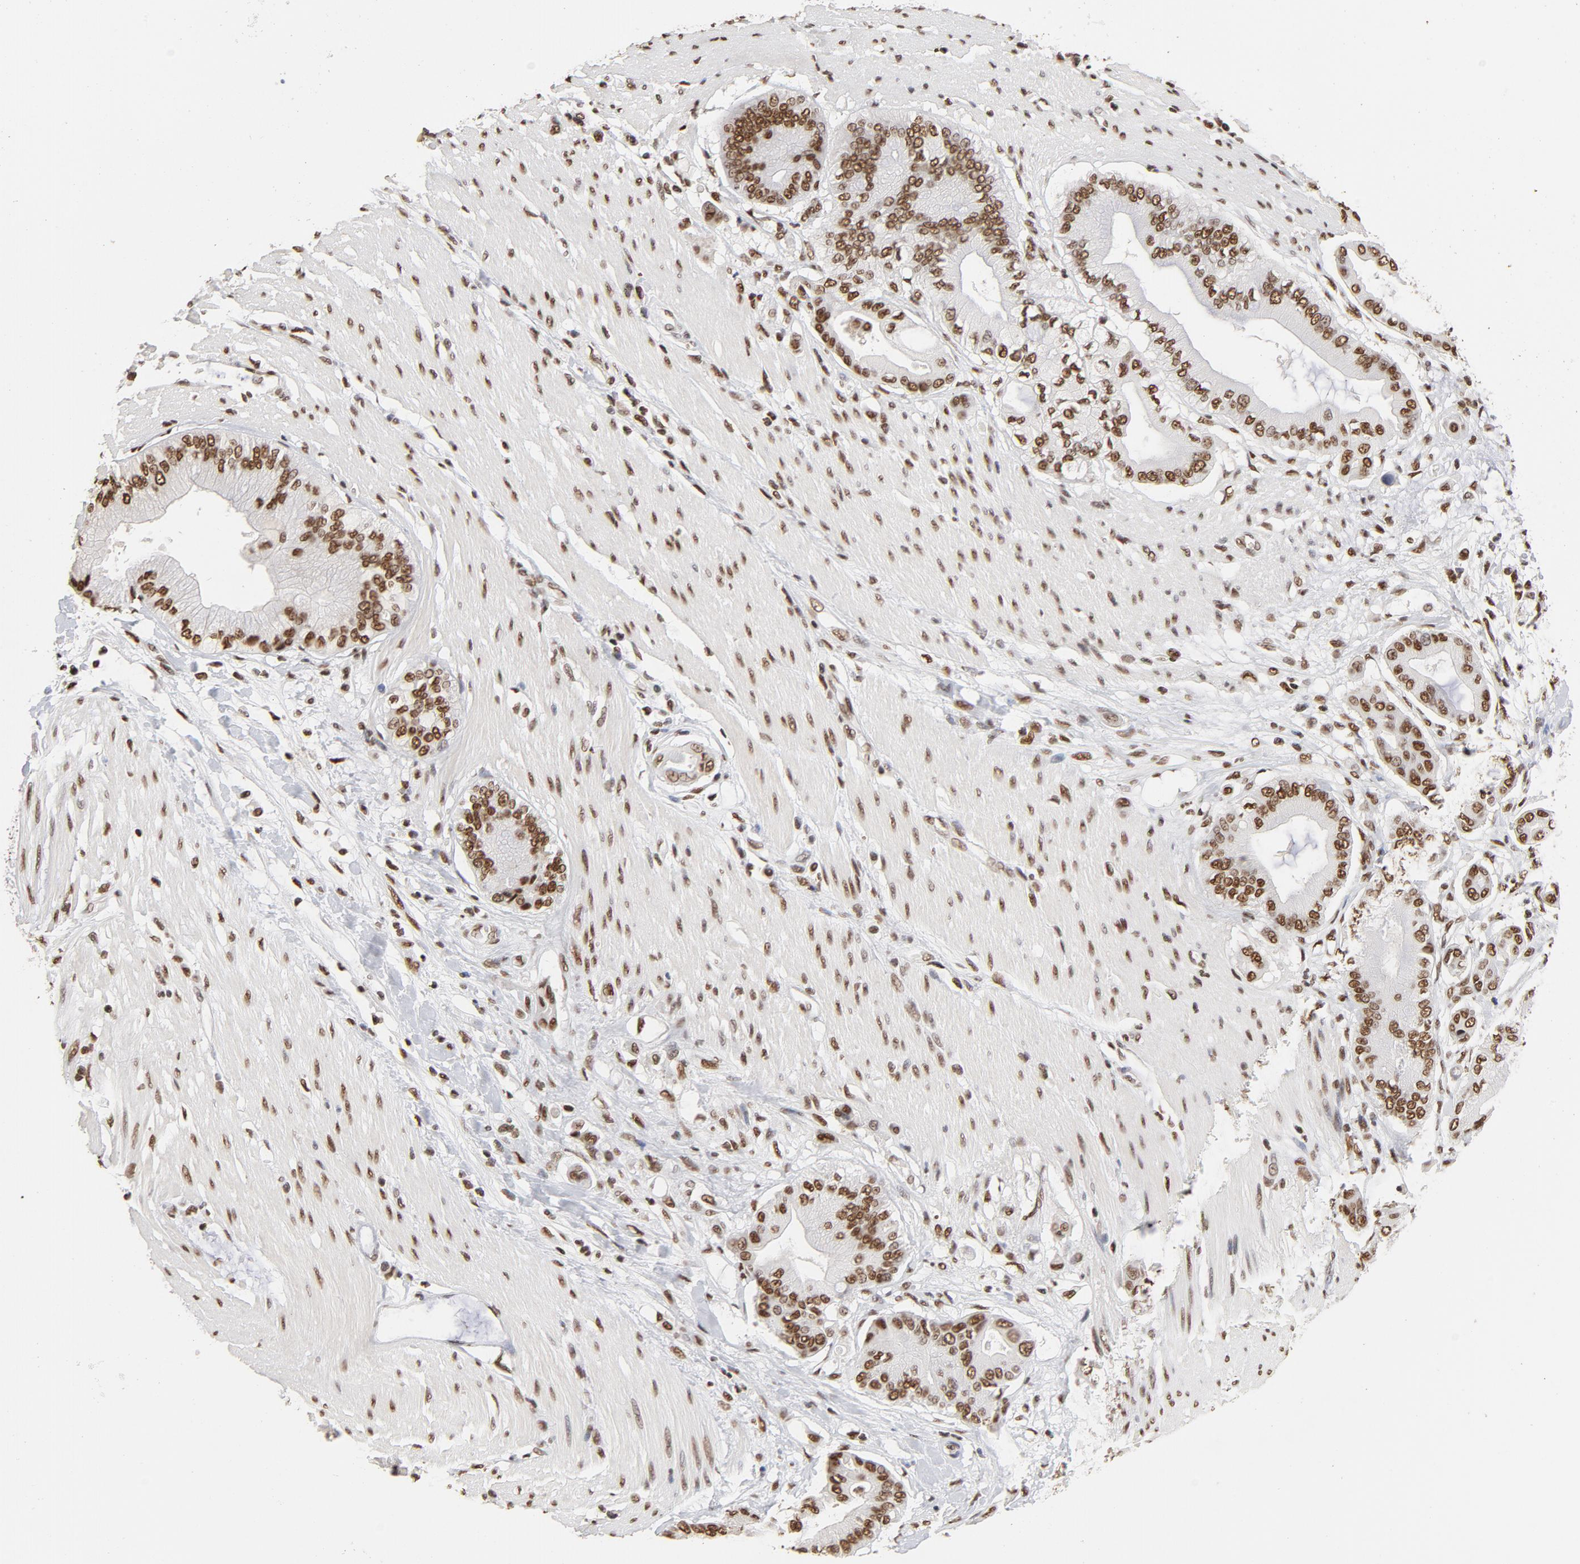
{"staining": {"intensity": "moderate", "quantity": ">75%", "location": "nuclear"}, "tissue": "pancreatic cancer", "cell_type": "Tumor cells", "image_type": "cancer", "snomed": [{"axis": "morphology", "description": "Adenocarcinoma, NOS"}, {"axis": "morphology", "description": "Adenocarcinoma, metastatic, NOS"}, {"axis": "topography", "description": "Lymph node"}, {"axis": "topography", "description": "Pancreas"}, {"axis": "topography", "description": "Duodenum"}], "caption": "The histopathology image demonstrates staining of pancreatic cancer, revealing moderate nuclear protein positivity (brown color) within tumor cells.", "gene": "TP53BP1", "patient": {"sex": "female", "age": 64}}